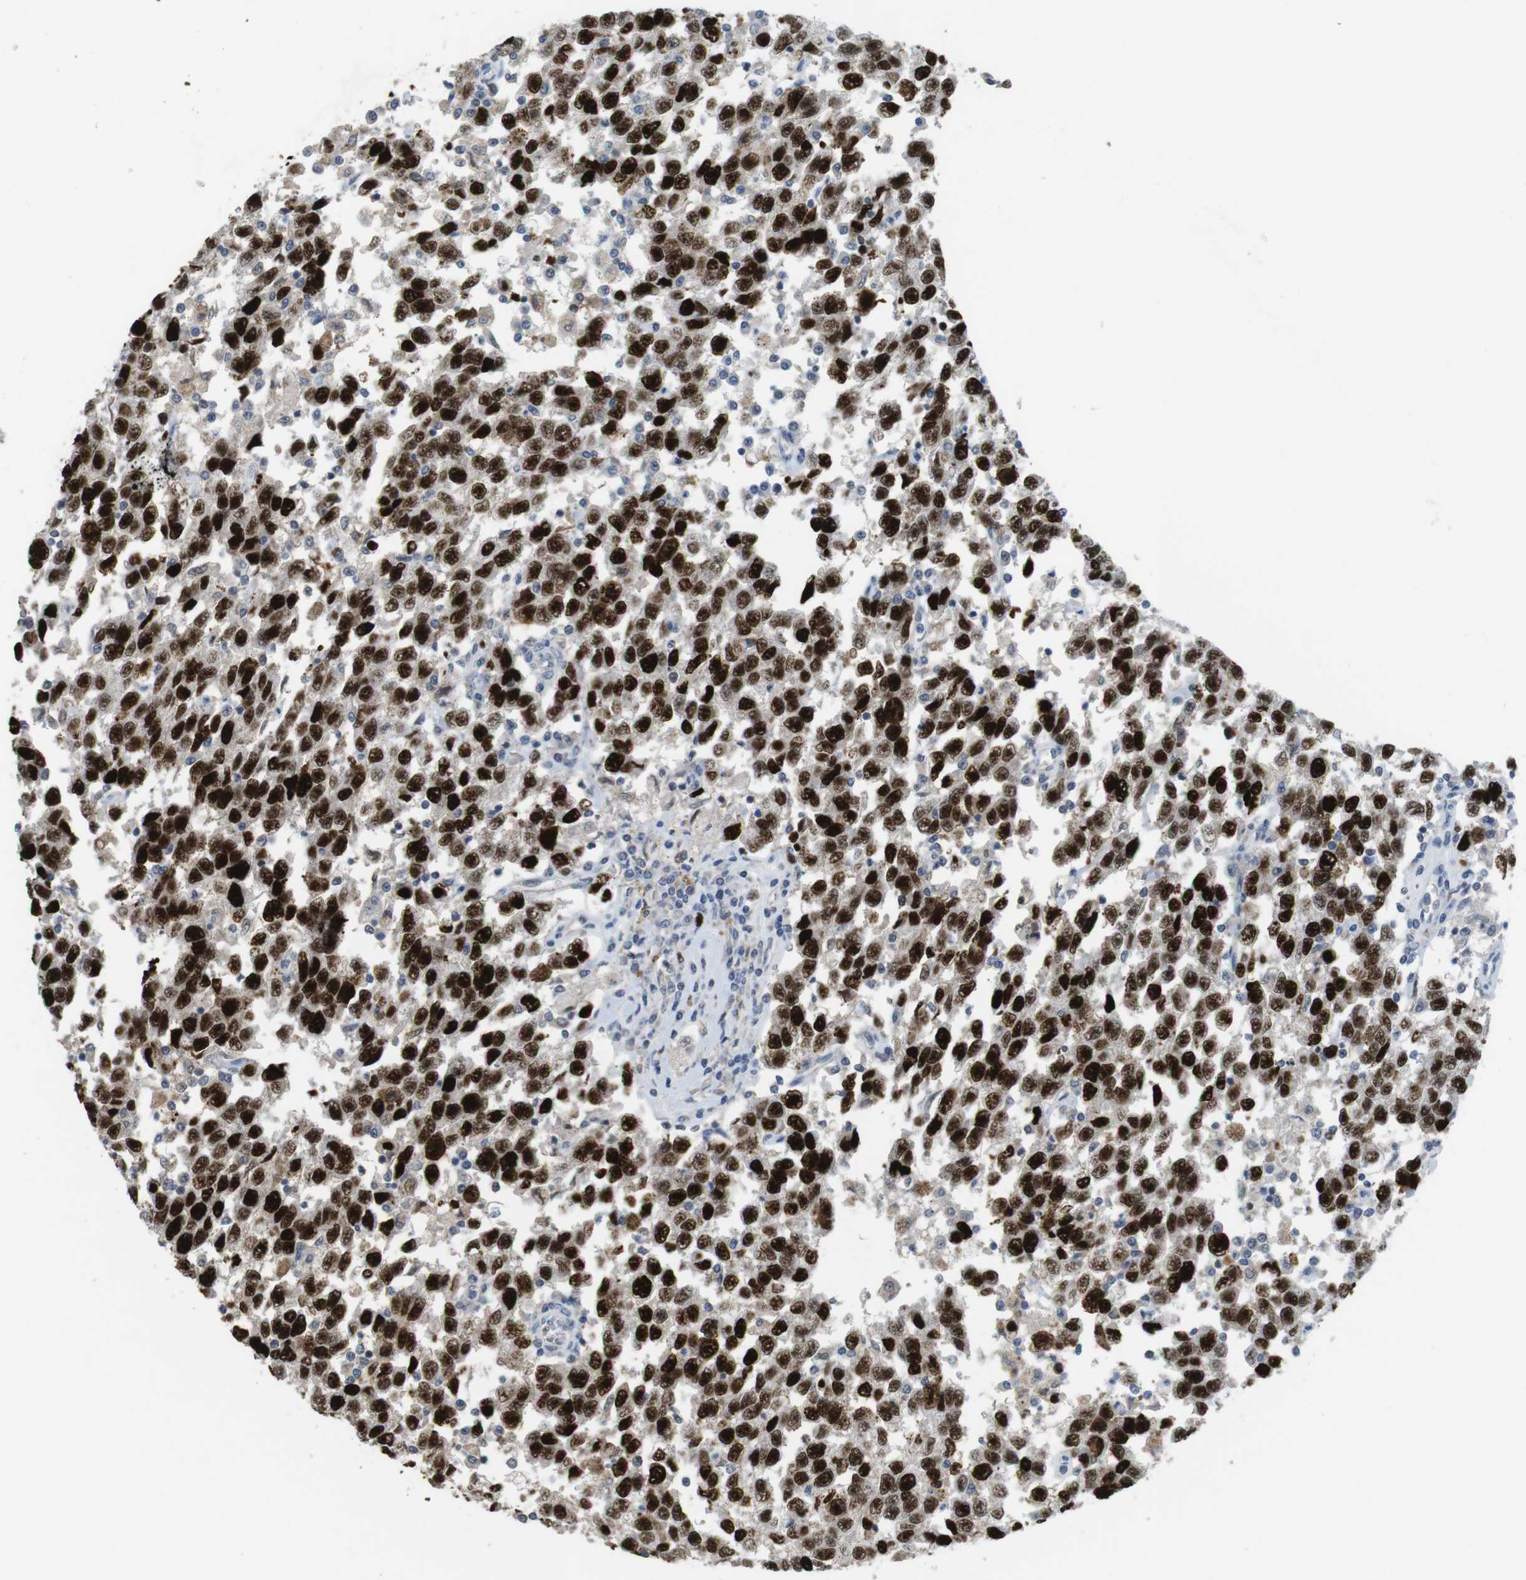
{"staining": {"intensity": "strong", "quantity": ">75%", "location": "nuclear"}, "tissue": "testis cancer", "cell_type": "Tumor cells", "image_type": "cancer", "snomed": [{"axis": "morphology", "description": "Seminoma, NOS"}, {"axis": "topography", "description": "Testis"}], "caption": "Immunohistochemical staining of human seminoma (testis) displays strong nuclear protein expression in about >75% of tumor cells.", "gene": "KPNA2", "patient": {"sex": "male", "age": 41}}